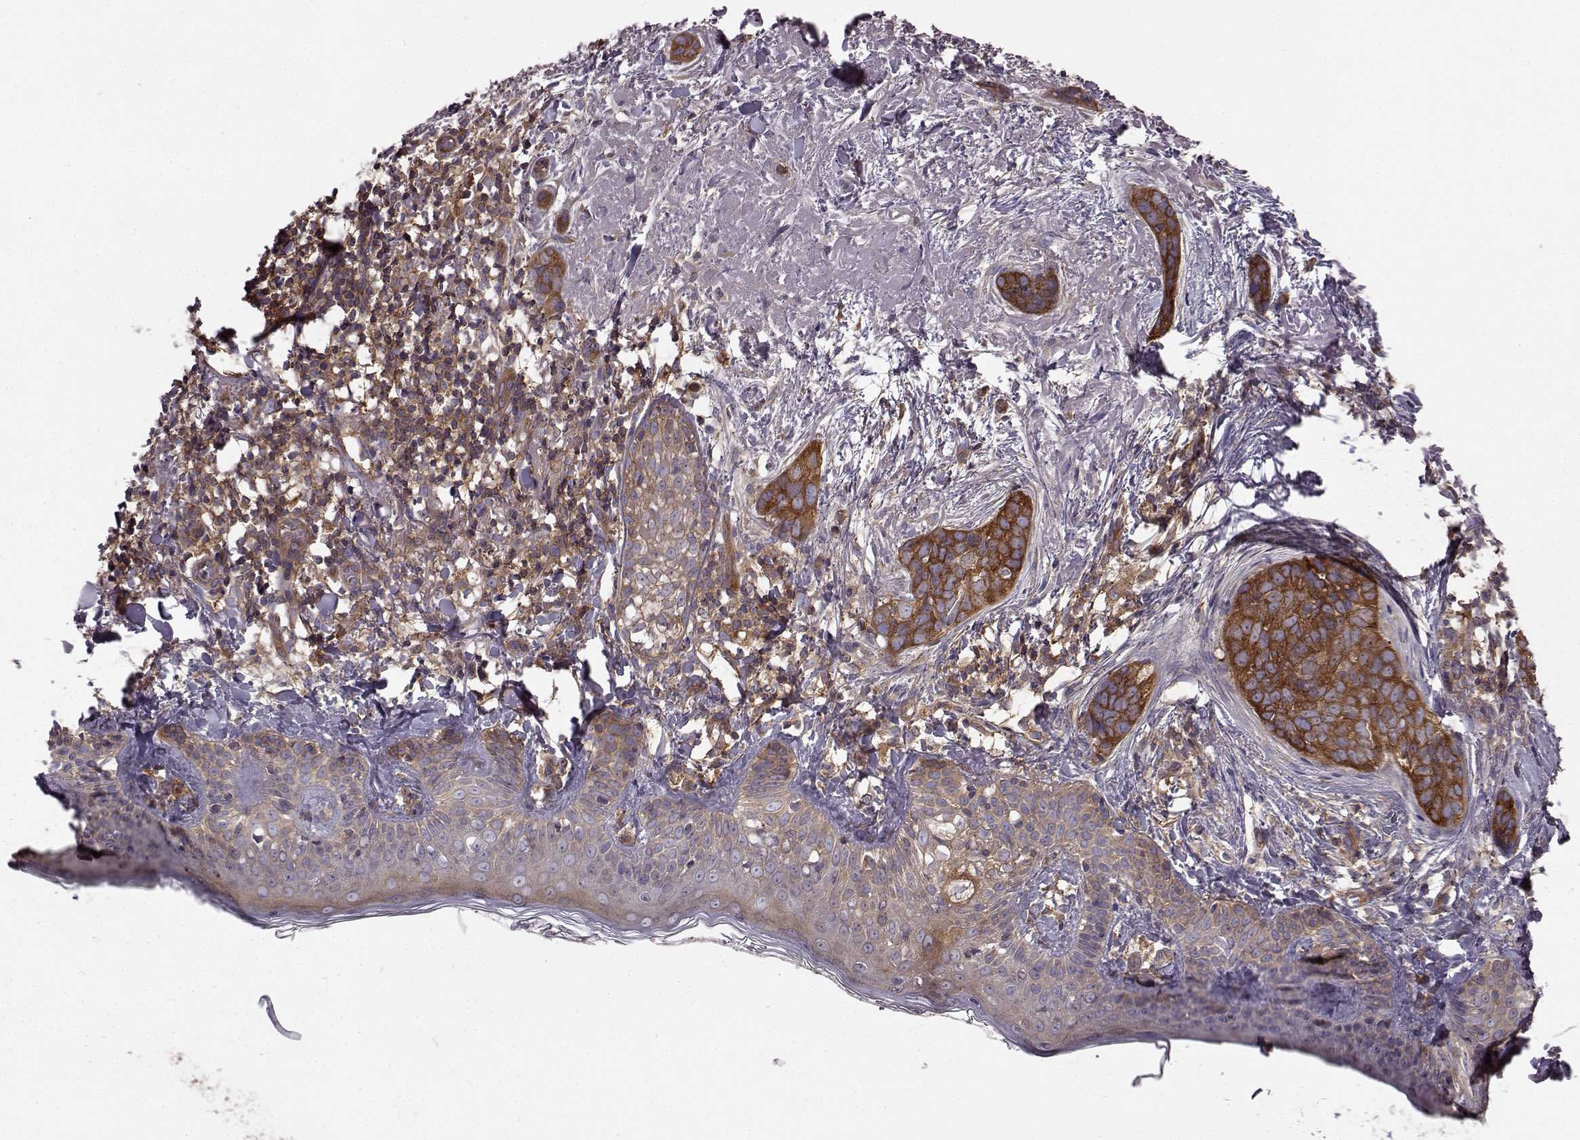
{"staining": {"intensity": "strong", "quantity": "25%-75%", "location": "cytoplasmic/membranous"}, "tissue": "skin cancer", "cell_type": "Tumor cells", "image_type": "cancer", "snomed": [{"axis": "morphology", "description": "Basal cell carcinoma"}, {"axis": "topography", "description": "Skin"}], "caption": "Protein expression analysis of human skin cancer (basal cell carcinoma) reveals strong cytoplasmic/membranous staining in about 25%-75% of tumor cells.", "gene": "RABGAP1", "patient": {"sex": "male", "age": 87}}